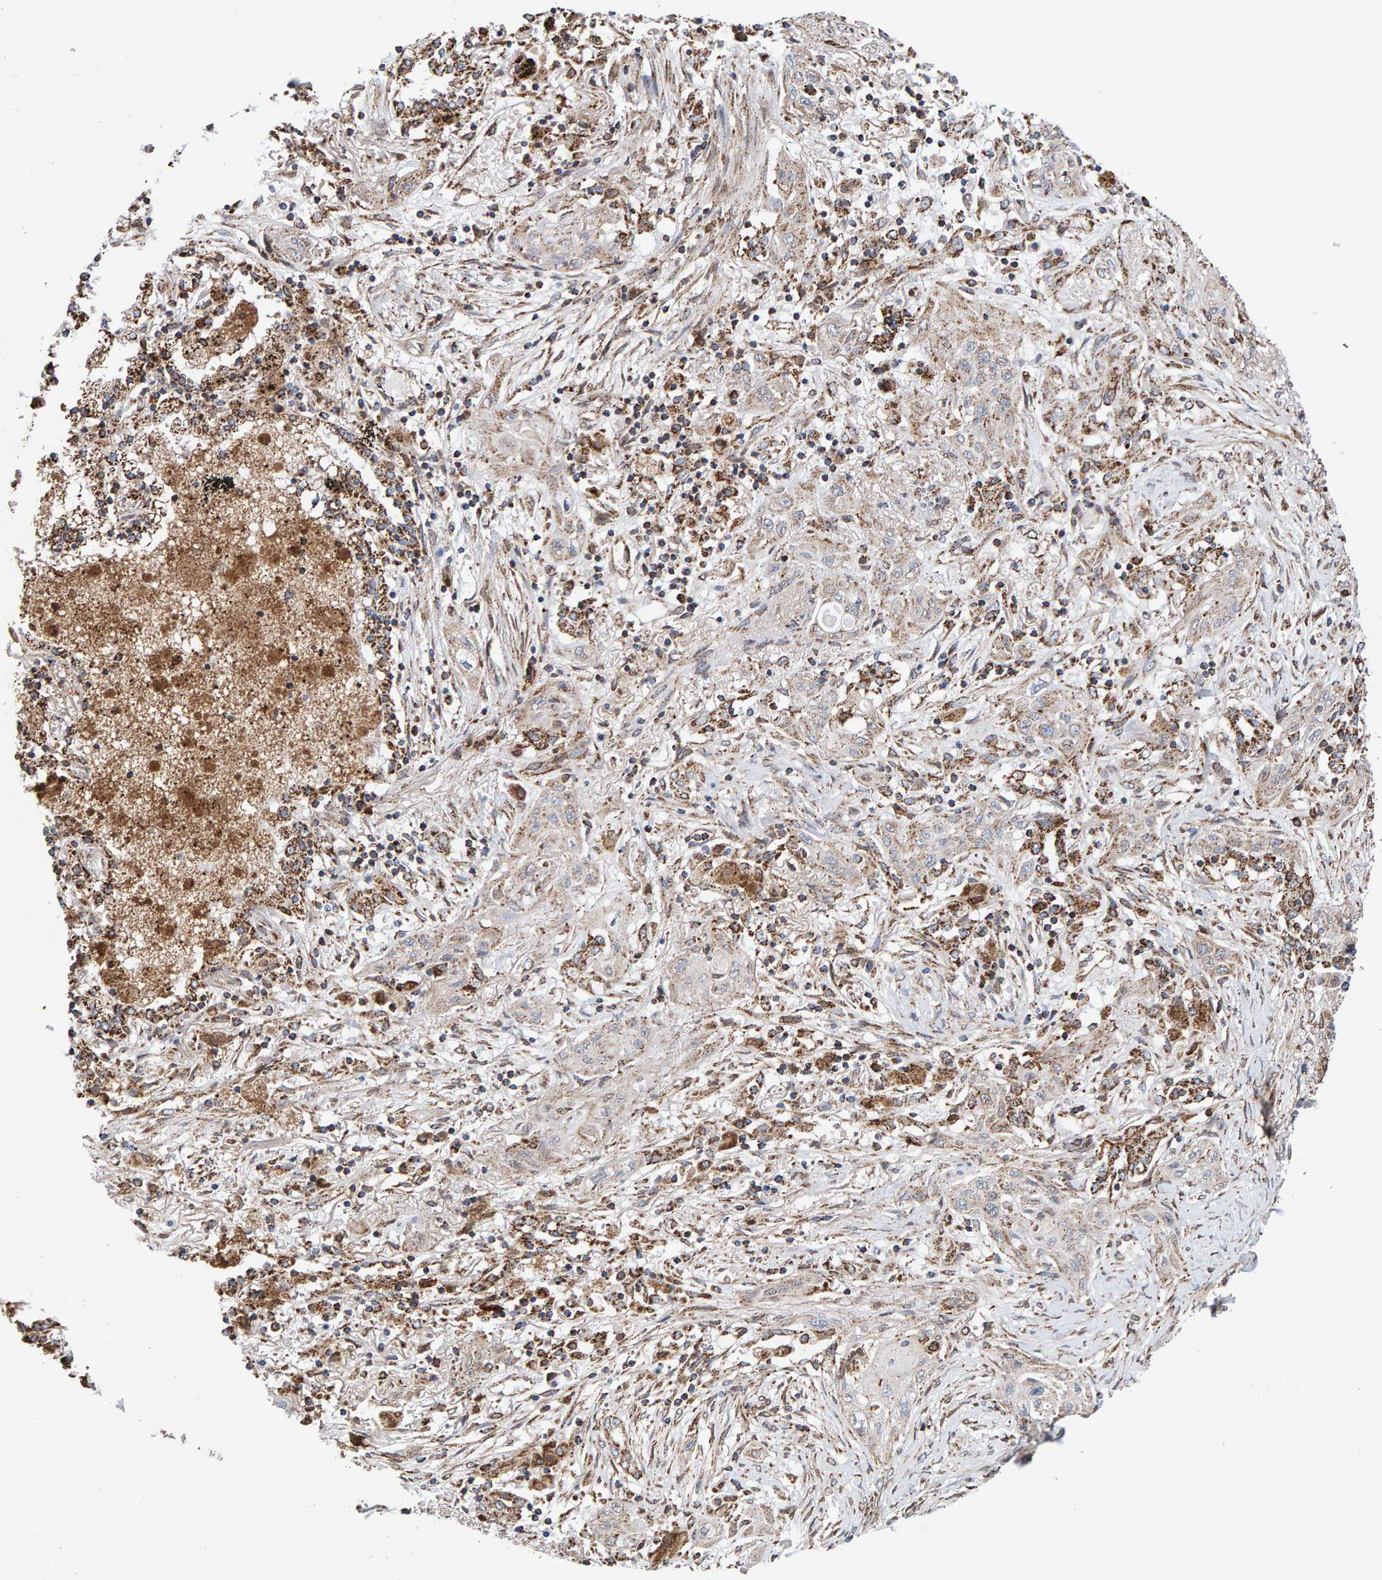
{"staining": {"intensity": "weak", "quantity": ">75%", "location": "cytoplasmic/membranous"}, "tissue": "lung cancer", "cell_type": "Tumor cells", "image_type": "cancer", "snomed": [{"axis": "morphology", "description": "Squamous cell carcinoma, NOS"}, {"axis": "topography", "description": "Lung"}], "caption": "Tumor cells demonstrate low levels of weak cytoplasmic/membranous expression in approximately >75% of cells in human lung cancer (squamous cell carcinoma). Nuclei are stained in blue.", "gene": "MRPL45", "patient": {"sex": "female", "age": 47}}